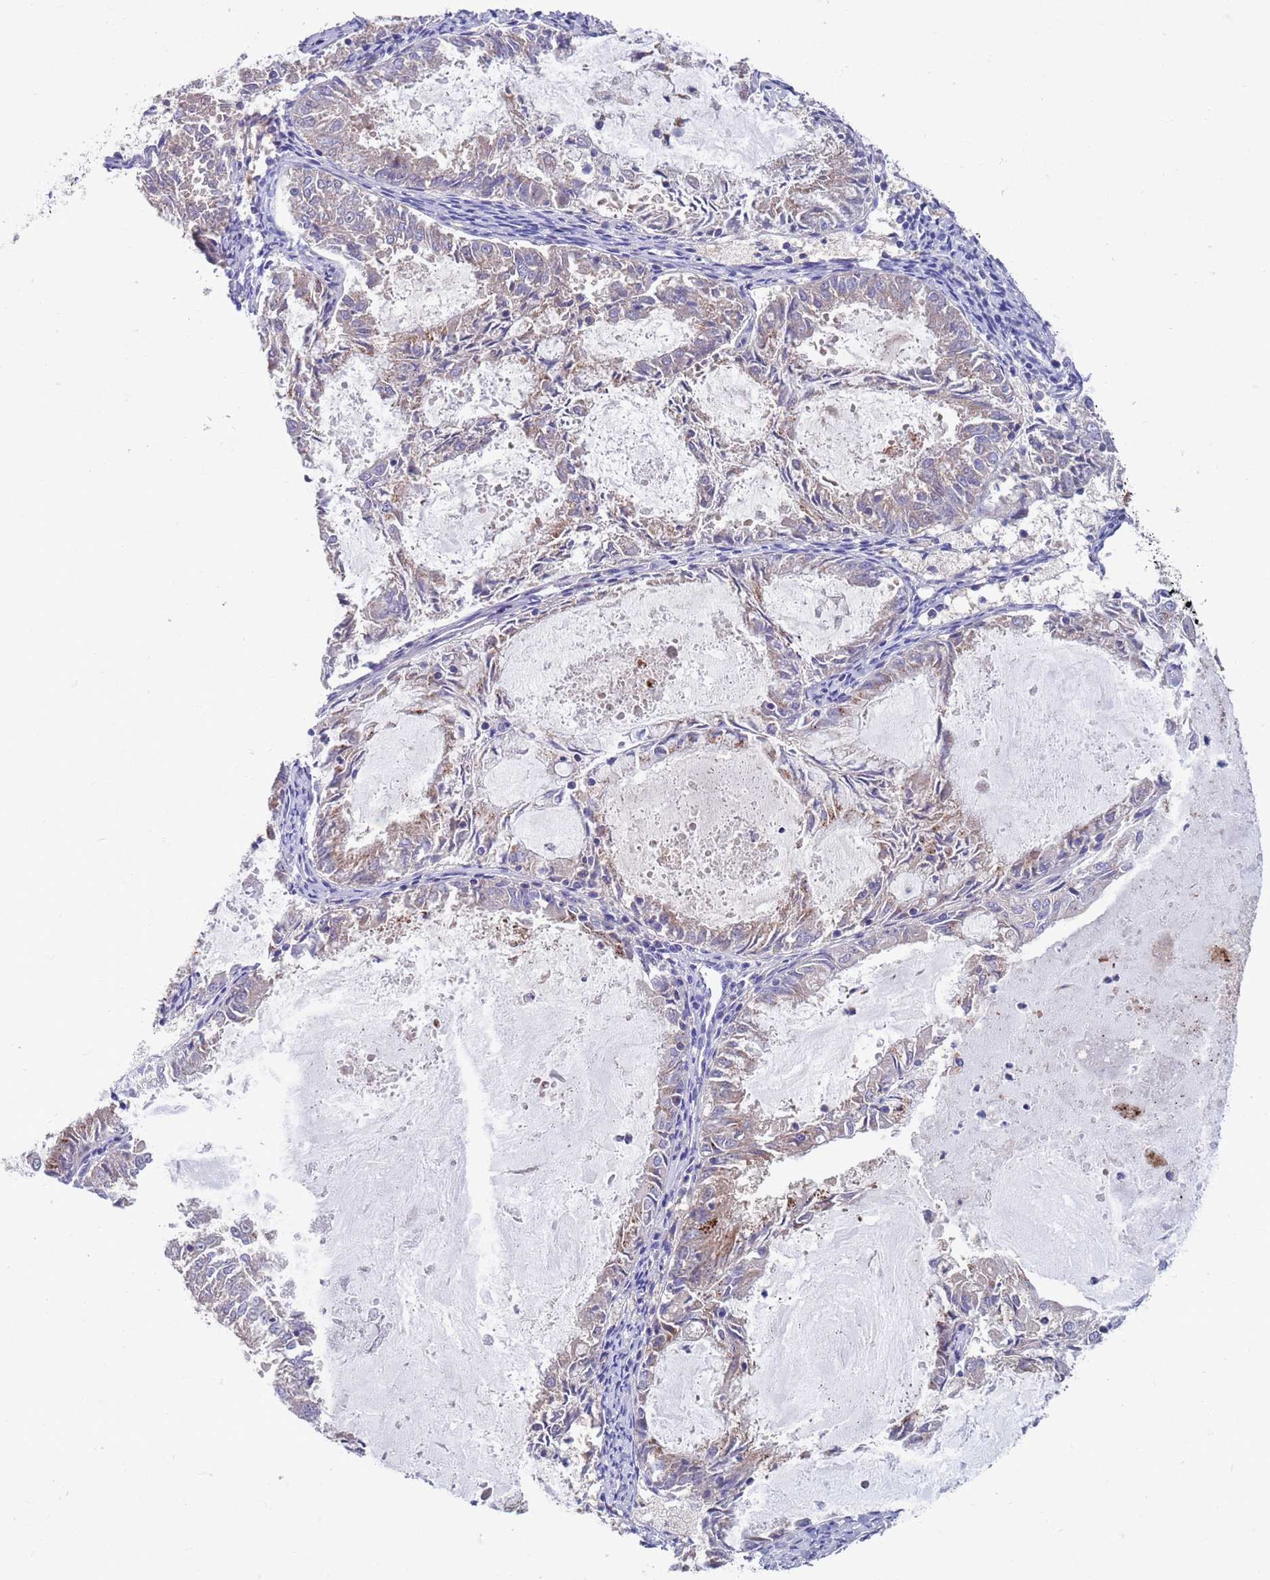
{"staining": {"intensity": "weak", "quantity": "<25%", "location": "cytoplasmic/membranous"}, "tissue": "endometrial cancer", "cell_type": "Tumor cells", "image_type": "cancer", "snomed": [{"axis": "morphology", "description": "Adenocarcinoma, NOS"}, {"axis": "topography", "description": "Endometrium"}], "caption": "Photomicrograph shows no significant protein positivity in tumor cells of endometrial cancer.", "gene": "KLHL29", "patient": {"sex": "female", "age": 57}}